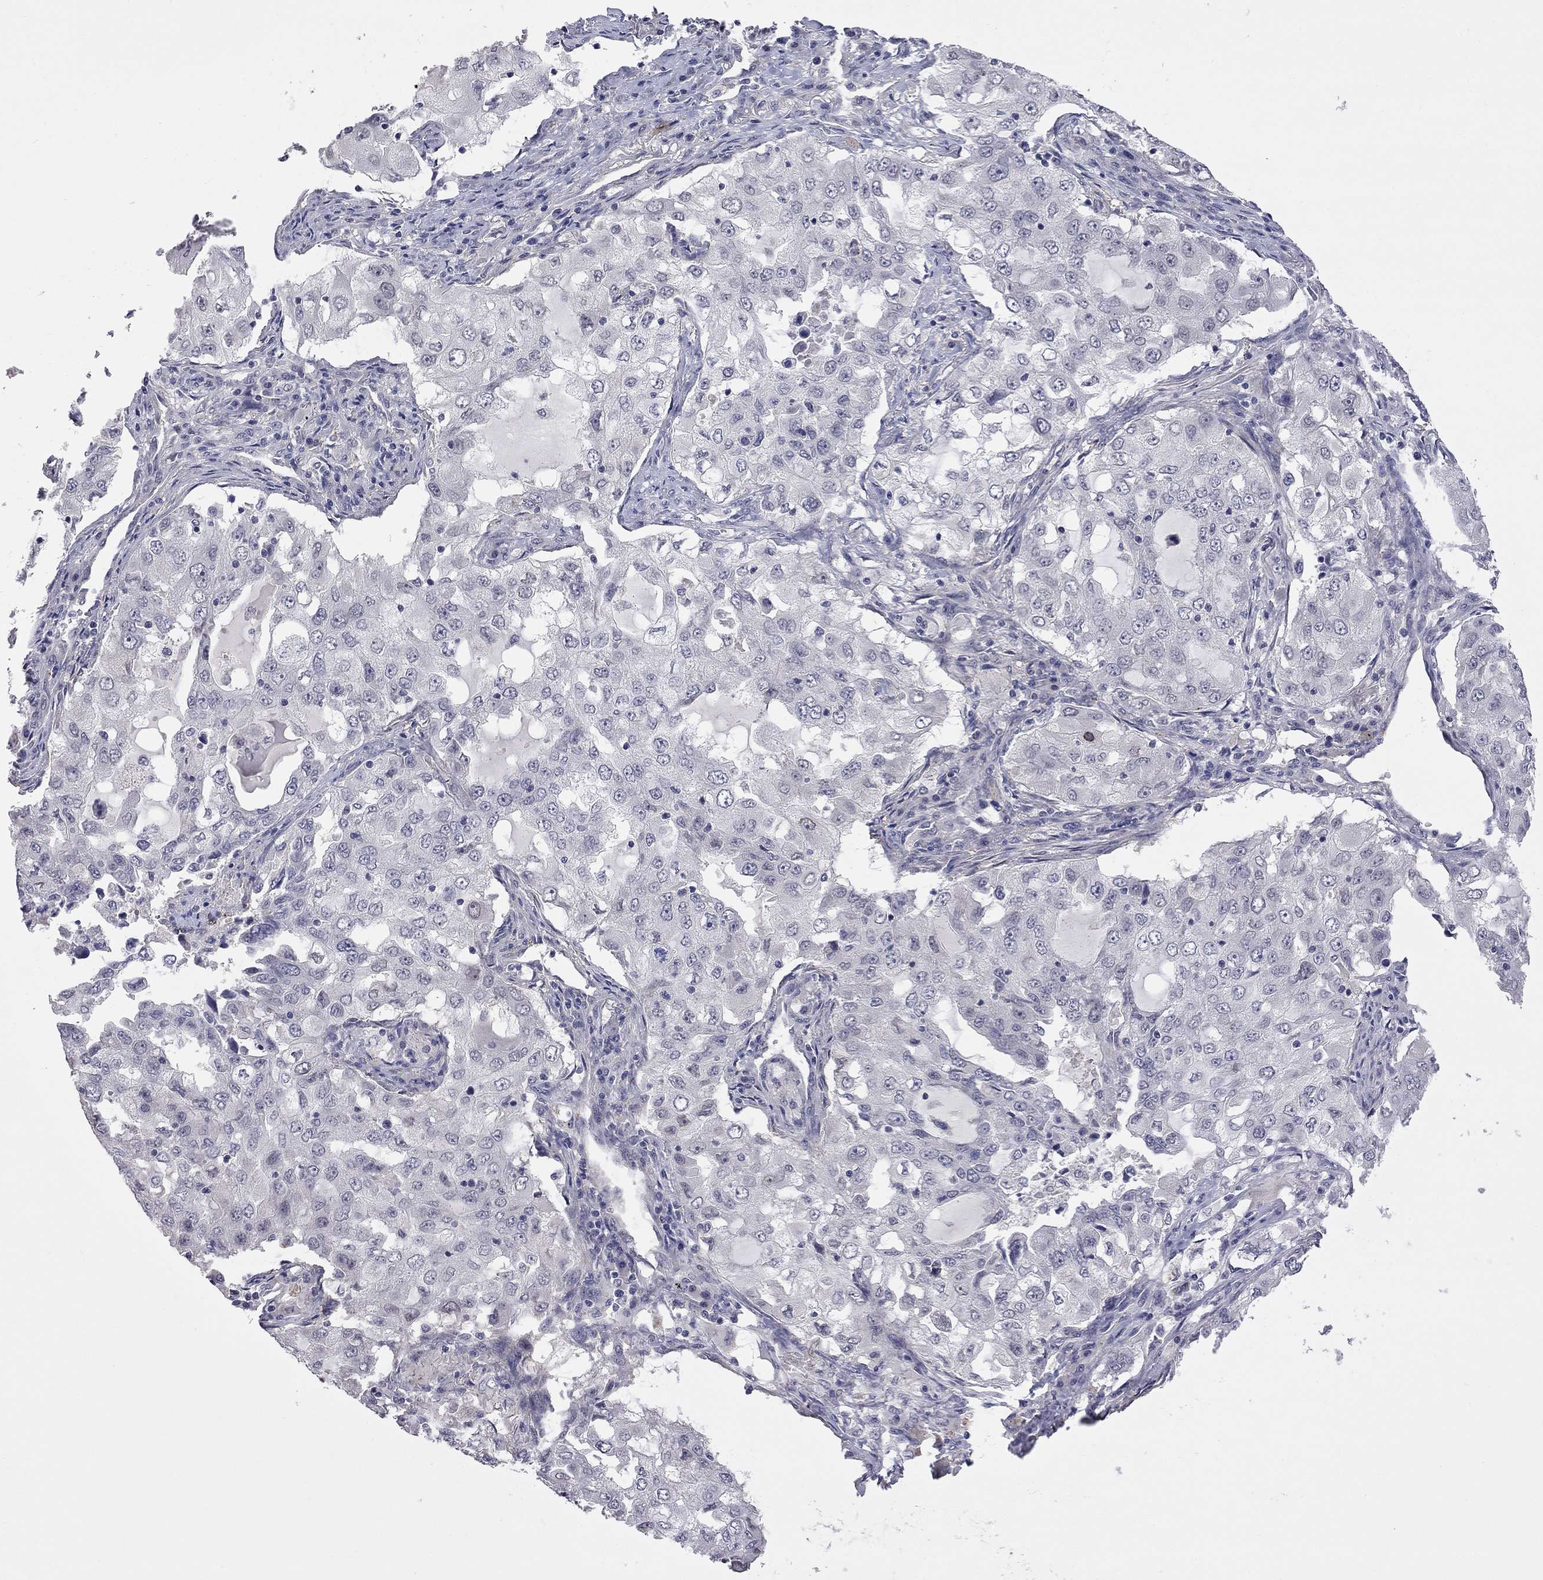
{"staining": {"intensity": "negative", "quantity": "none", "location": "none"}, "tissue": "lung cancer", "cell_type": "Tumor cells", "image_type": "cancer", "snomed": [{"axis": "morphology", "description": "Adenocarcinoma, NOS"}, {"axis": "topography", "description": "Lung"}], "caption": "Tumor cells show no significant expression in lung adenocarcinoma. The staining is performed using DAB brown chromogen with nuclei counter-stained in using hematoxylin.", "gene": "FABP12", "patient": {"sex": "female", "age": 61}}